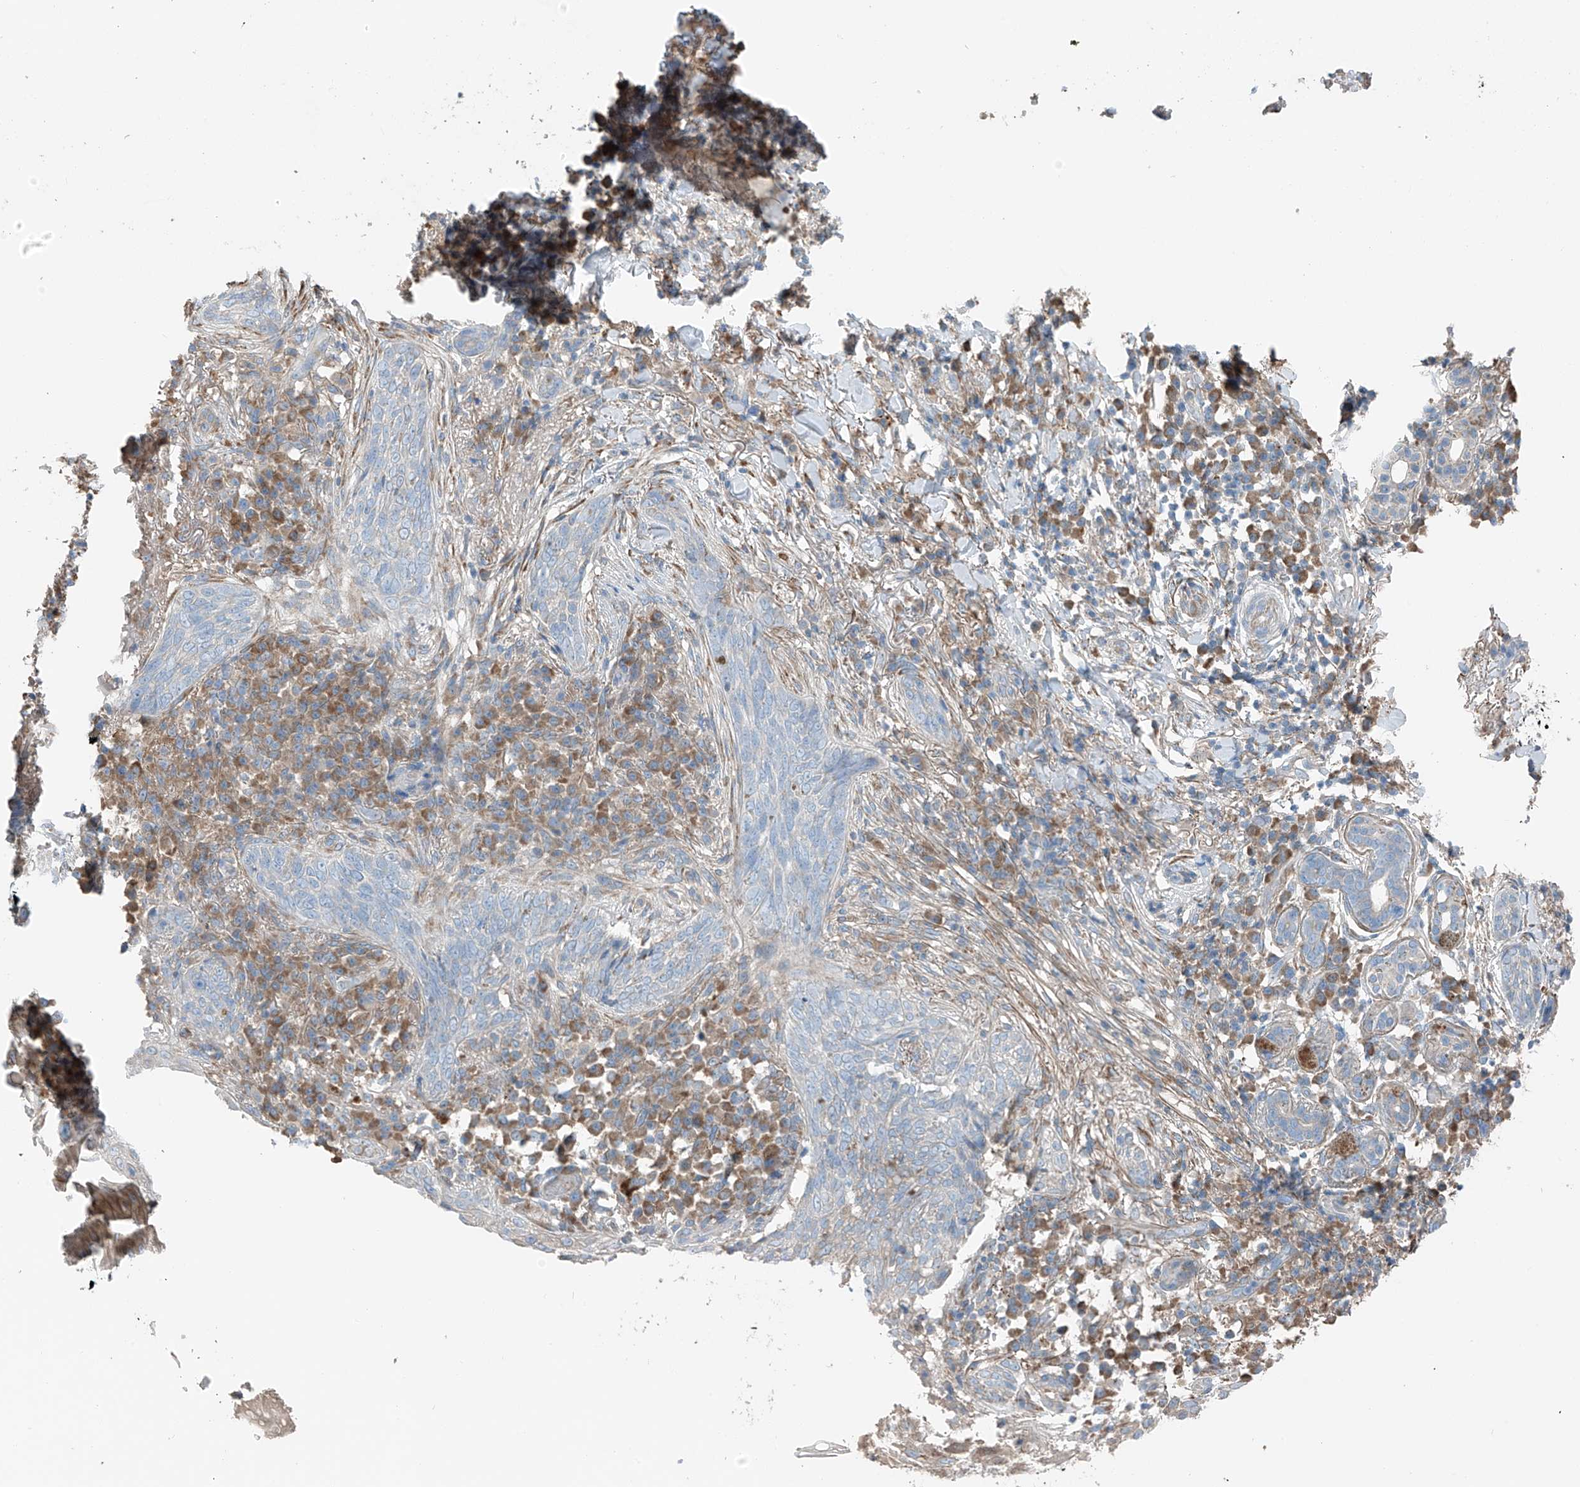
{"staining": {"intensity": "negative", "quantity": "none", "location": "none"}, "tissue": "skin cancer", "cell_type": "Tumor cells", "image_type": "cancer", "snomed": [{"axis": "morphology", "description": "Basal cell carcinoma"}, {"axis": "topography", "description": "Skin"}], "caption": "High power microscopy micrograph of an immunohistochemistry image of basal cell carcinoma (skin), revealing no significant expression in tumor cells.", "gene": "GALNTL6", "patient": {"sex": "male", "age": 85}}